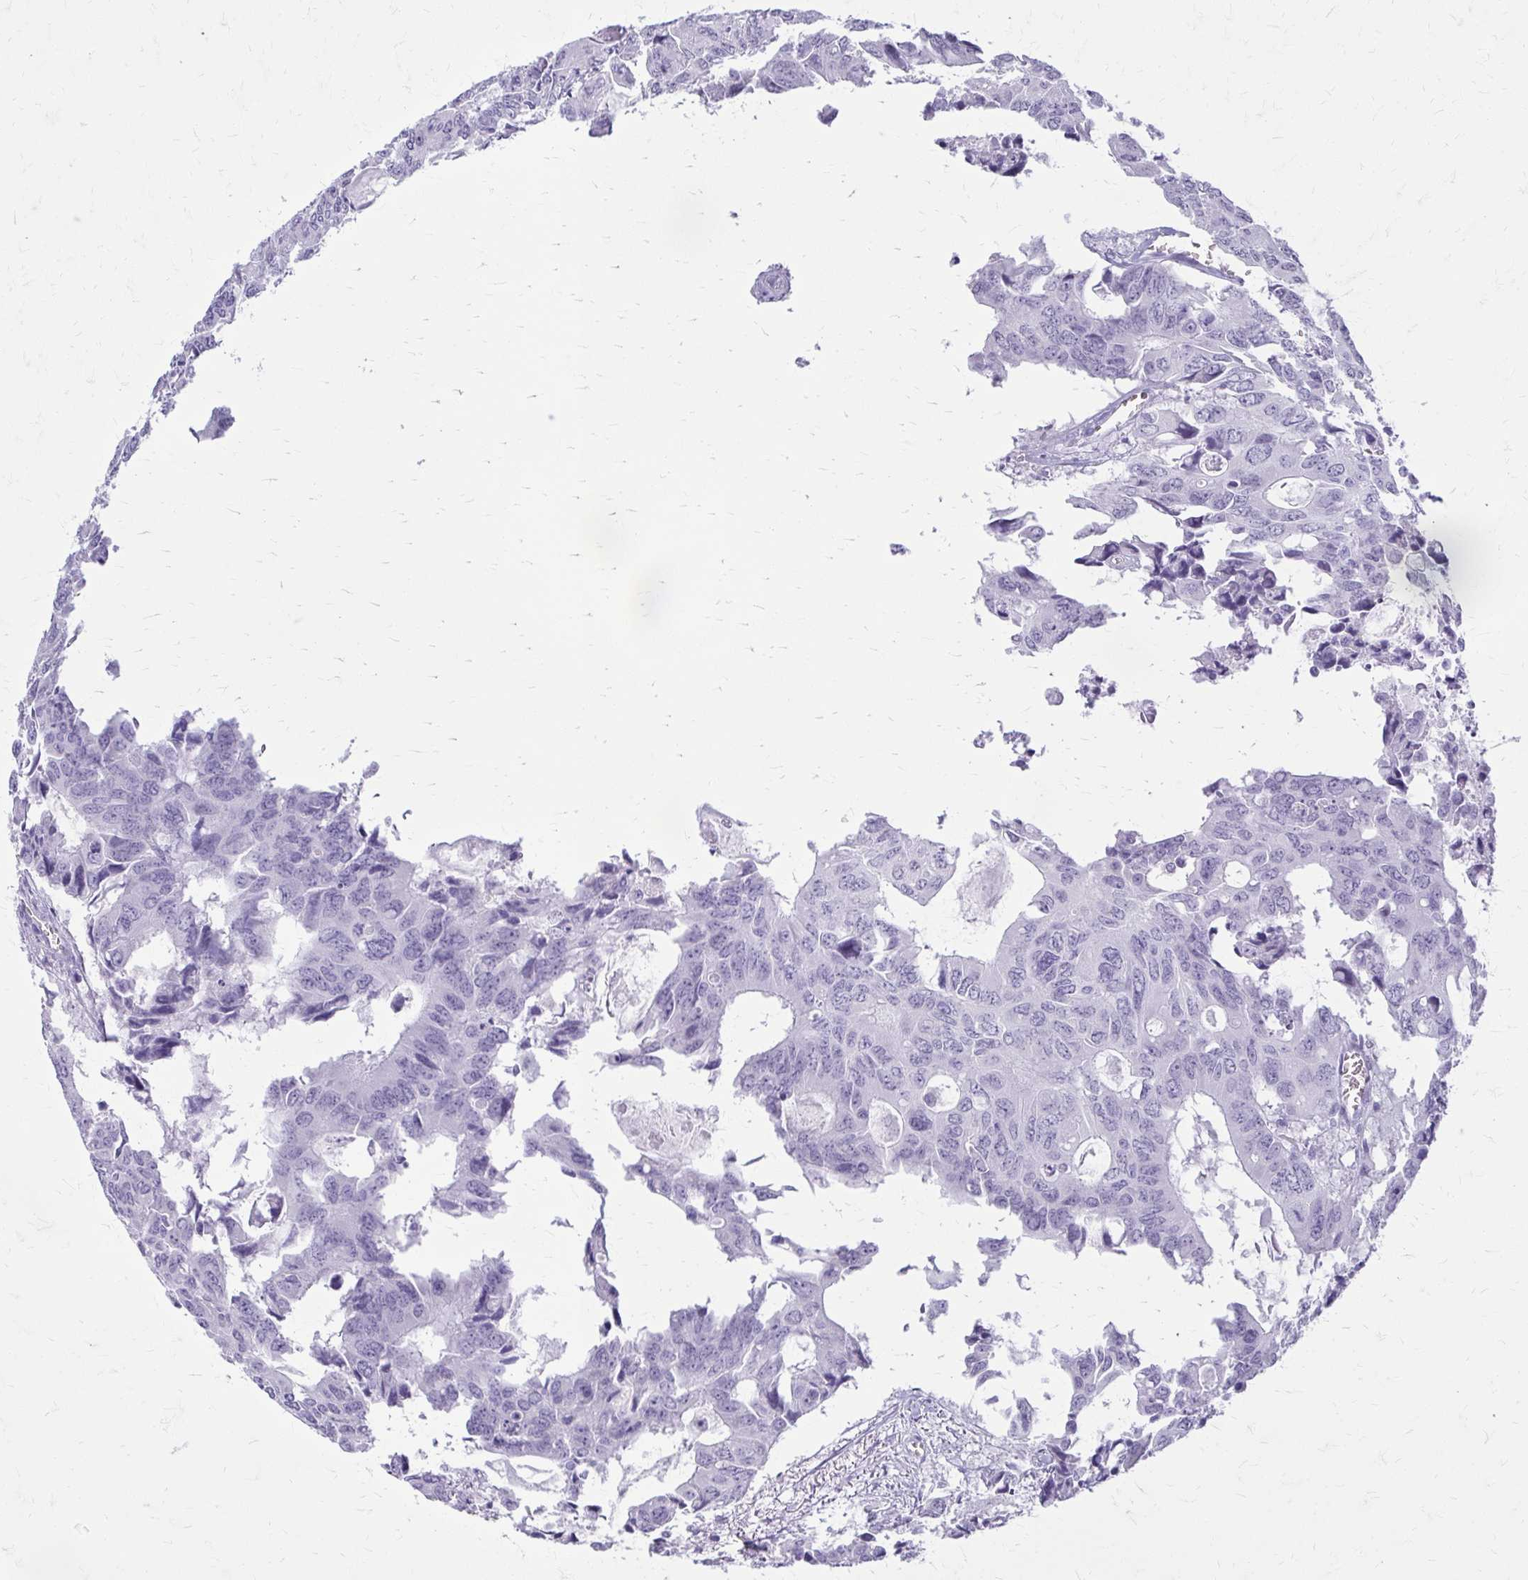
{"staining": {"intensity": "negative", "quantity": "none", "location": "none"}, "tissue": "colorectal cancer", "cell_type": "Tumor cells", "image_type": "cancer", "snomed": [{"axis": "morphology", "description": "Adenocarcinoma, NOS"}, {"axis": "topography", "description": "Rectum"}], "caption": "A high-resolution photomicrograph shows immunohistochemistry (IHC) staining of colorectal cancer, which demonstrates no significant expression in tumor cells.", "gene": "KRT5", "patient": {"sex": "male", "age": 76}}